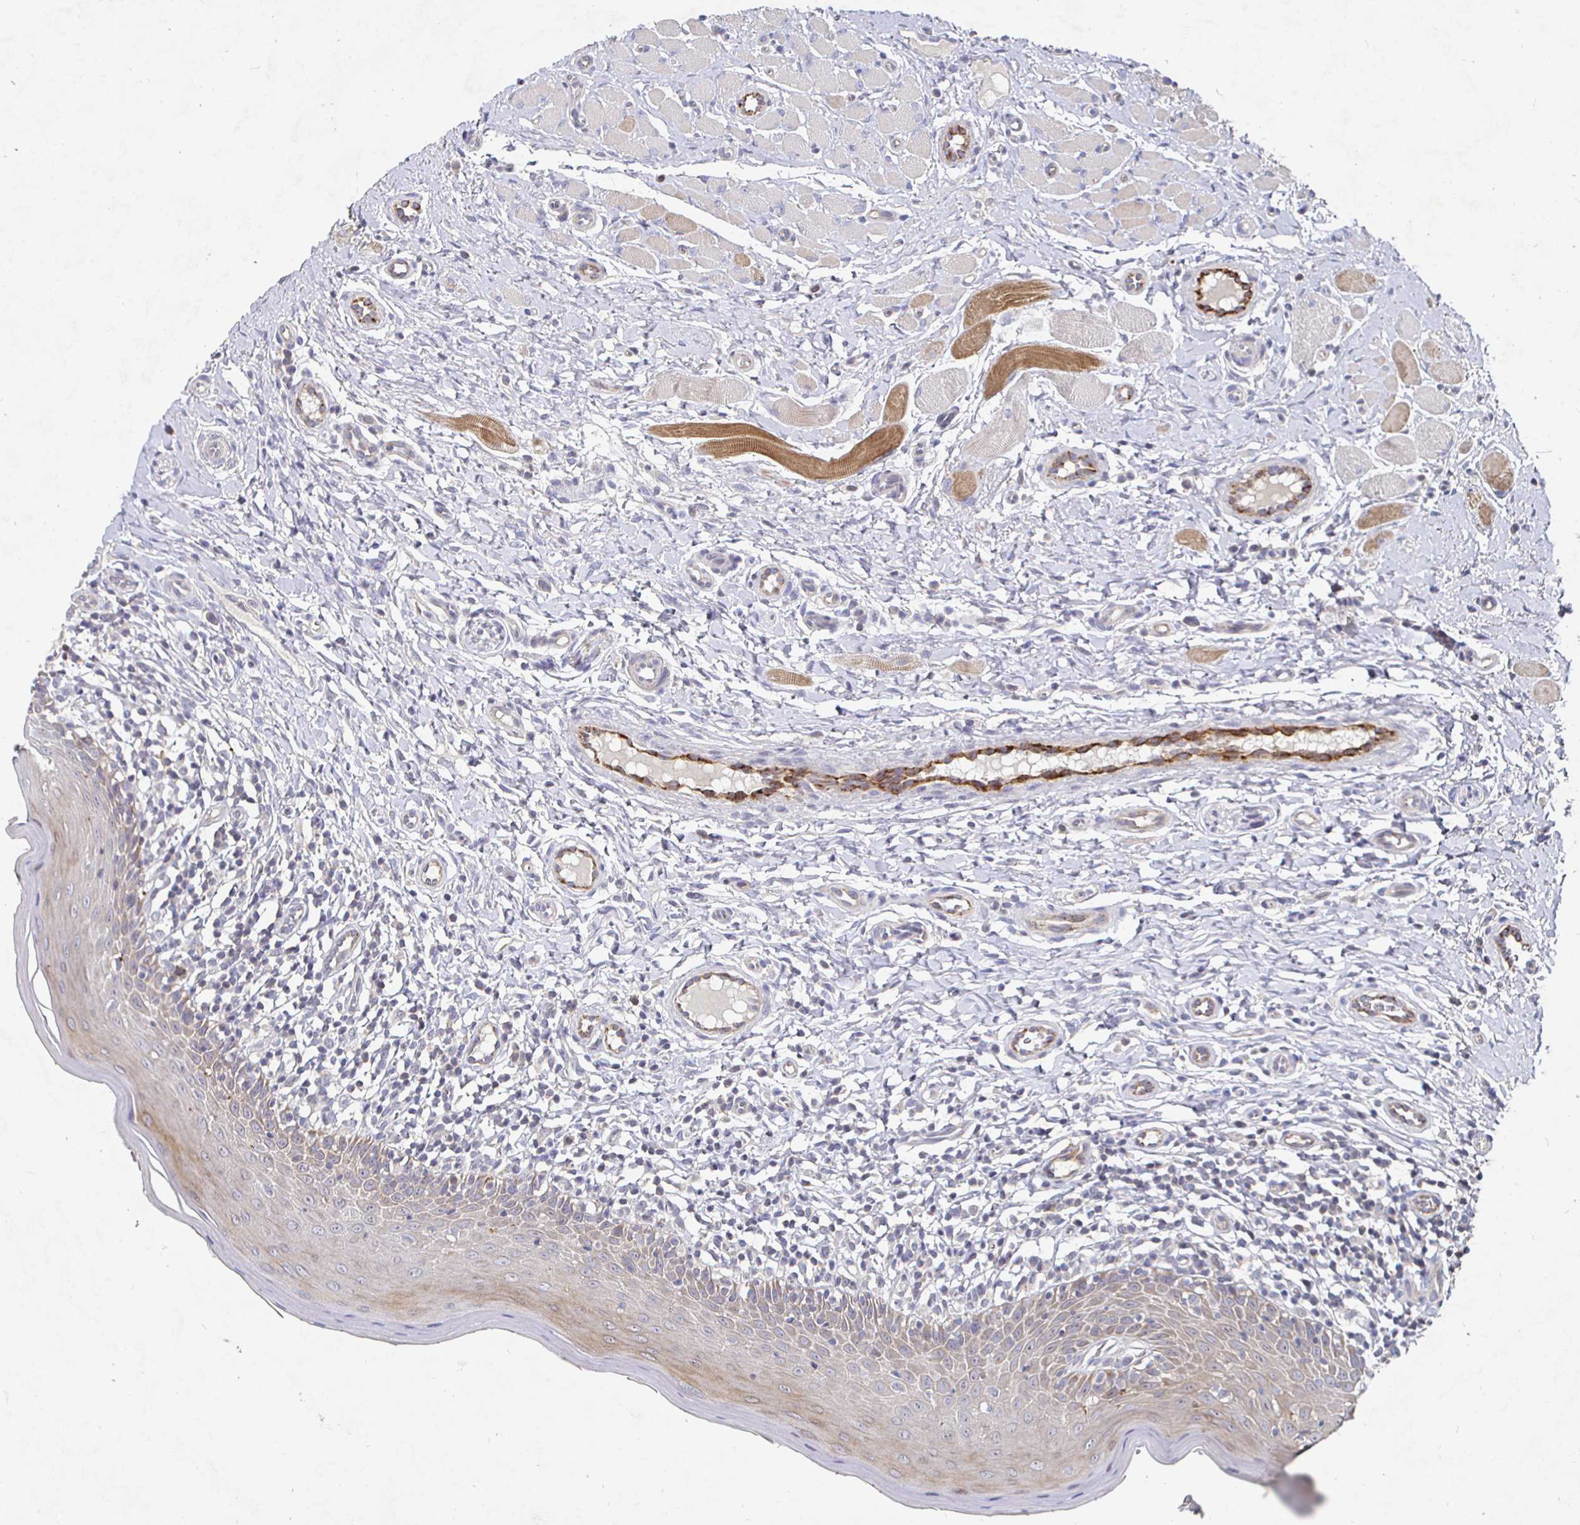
{"staining": {"intensity": "moderate", "quantity": "25%-75%", "location": "cytoplasmic/membranous,nuclear"}, "tissue": "oral mucosa", "cell_type": "Squamous epithelial cells", "image_type": "normal", "snomed": [{"axis": "morphology", "description": "Normal tissue, NOS"}, {"axis": "topography", "description": "Oral tissue"}, {"axis": "topography", "description": "Tounge, NOS"}], "caption": "This photomicrograph exhibits IHC staining of unremarkable oral mucosa, with medium moderate cytoplasmic/membranous,nuclear staining in approximately 25%-75% of squamous epithelial cells.", "gene": "NRSN1", "patient": {"sex": "female", "age": 58}}